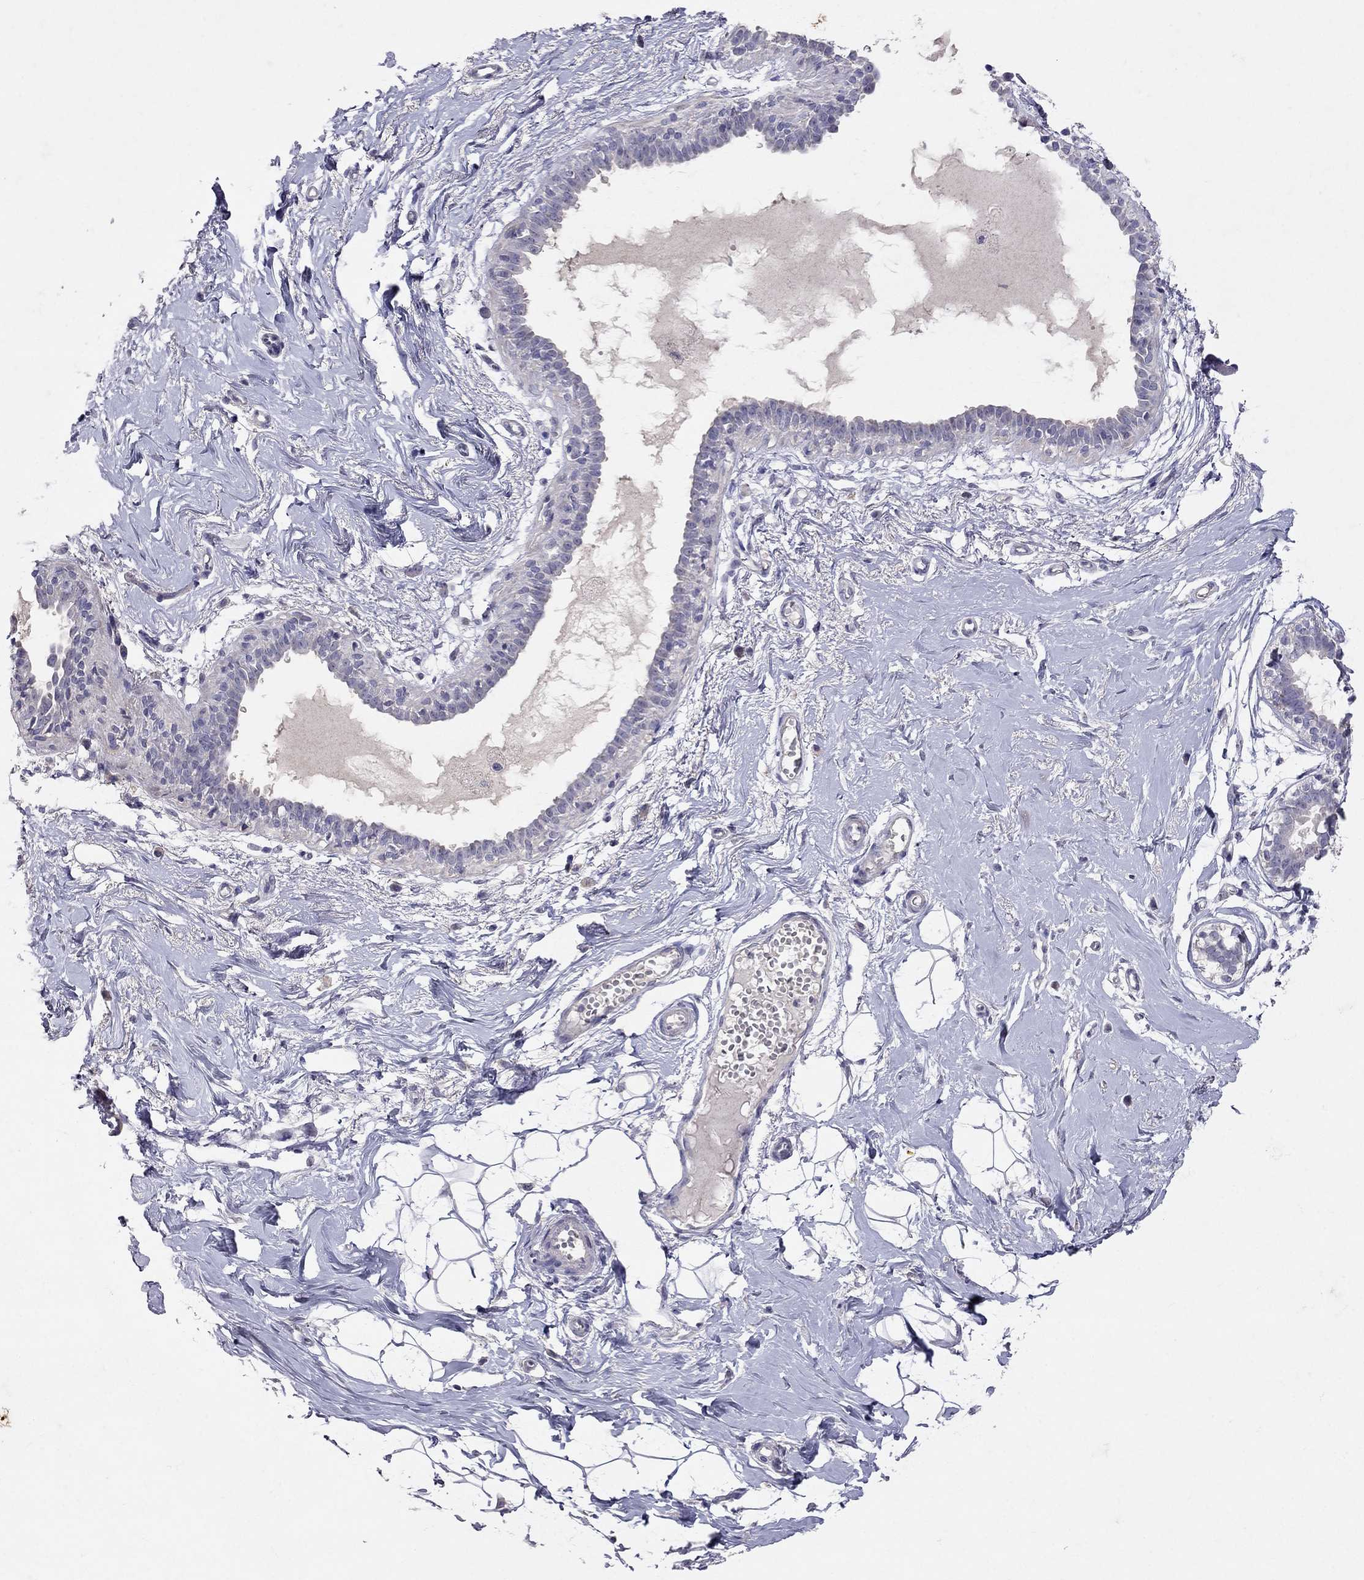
{"staining": {"intensity": "negative", "quantity": "none", "location": "none"}, "tissue": "breast", "cell_type": "Adipocytes", "image_type": "normal", "snomed": [{"axis": "morphology", "description": "Normal tissue, NOS"}, {"axis": "topography", "description": "Breast"}], "caption": "This is an IHC photomicrograph of benign breast. There is no staining in adipocytes.", "gene": "FST", "patient": {"sex": "female", "age": 49}}